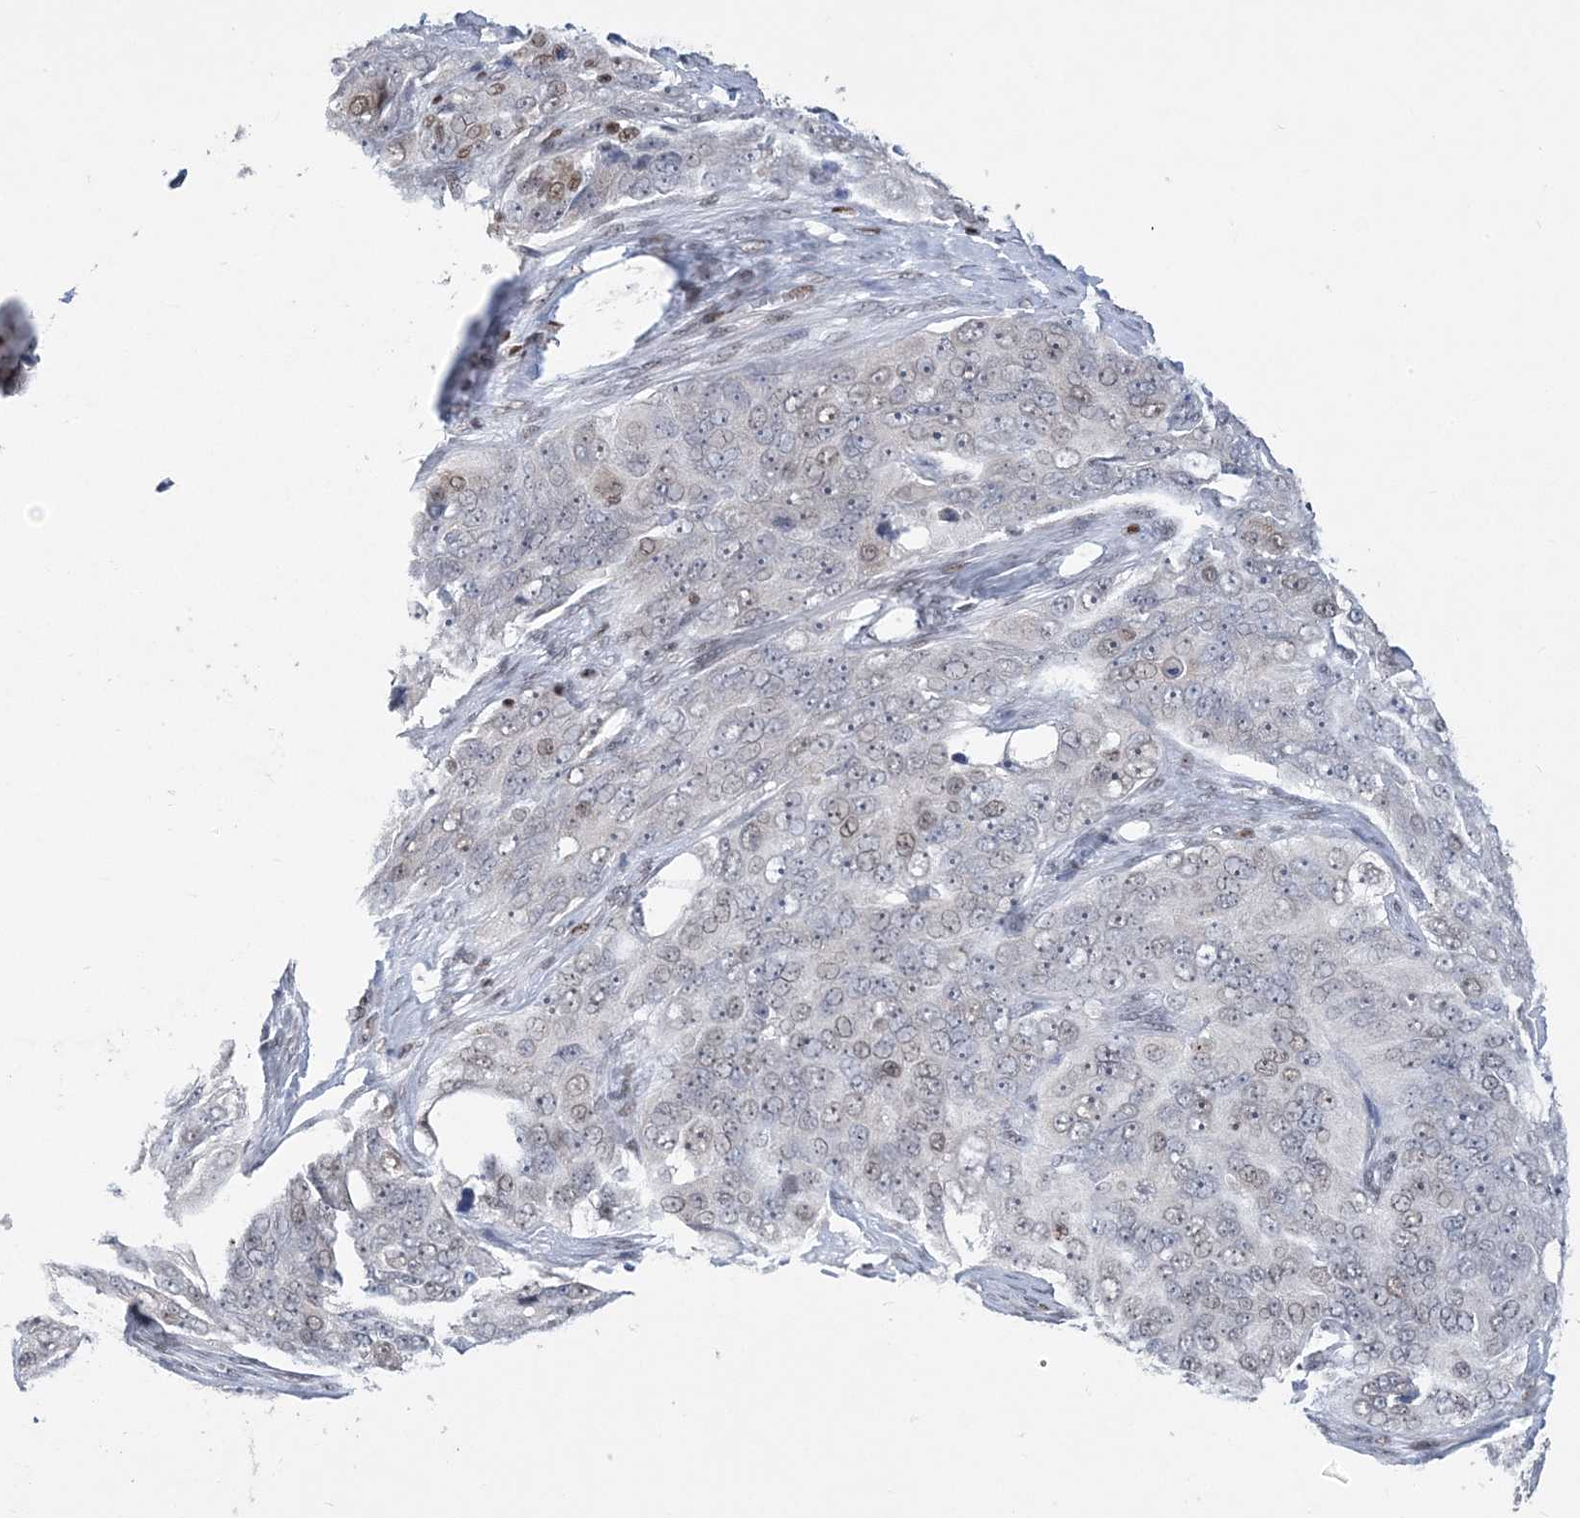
{"staining": {"intensity": "weak", "quantity": "<25%", "location": "nuclear"}, "tissue": "ovarian cancer", "cell_type": "Tumor cells", "image_type": "cancer", "snomed": [{"axis": "morphology", "description": "Carcinoma, endometroid"}, {"axis": "topography", "description": "Ovary"}], "caption": "Tumor cells are negative for protein expression in human ovarian cancer.", "gene": "ZBTB7A", "patient": {"sex": "female", "age": 51}}